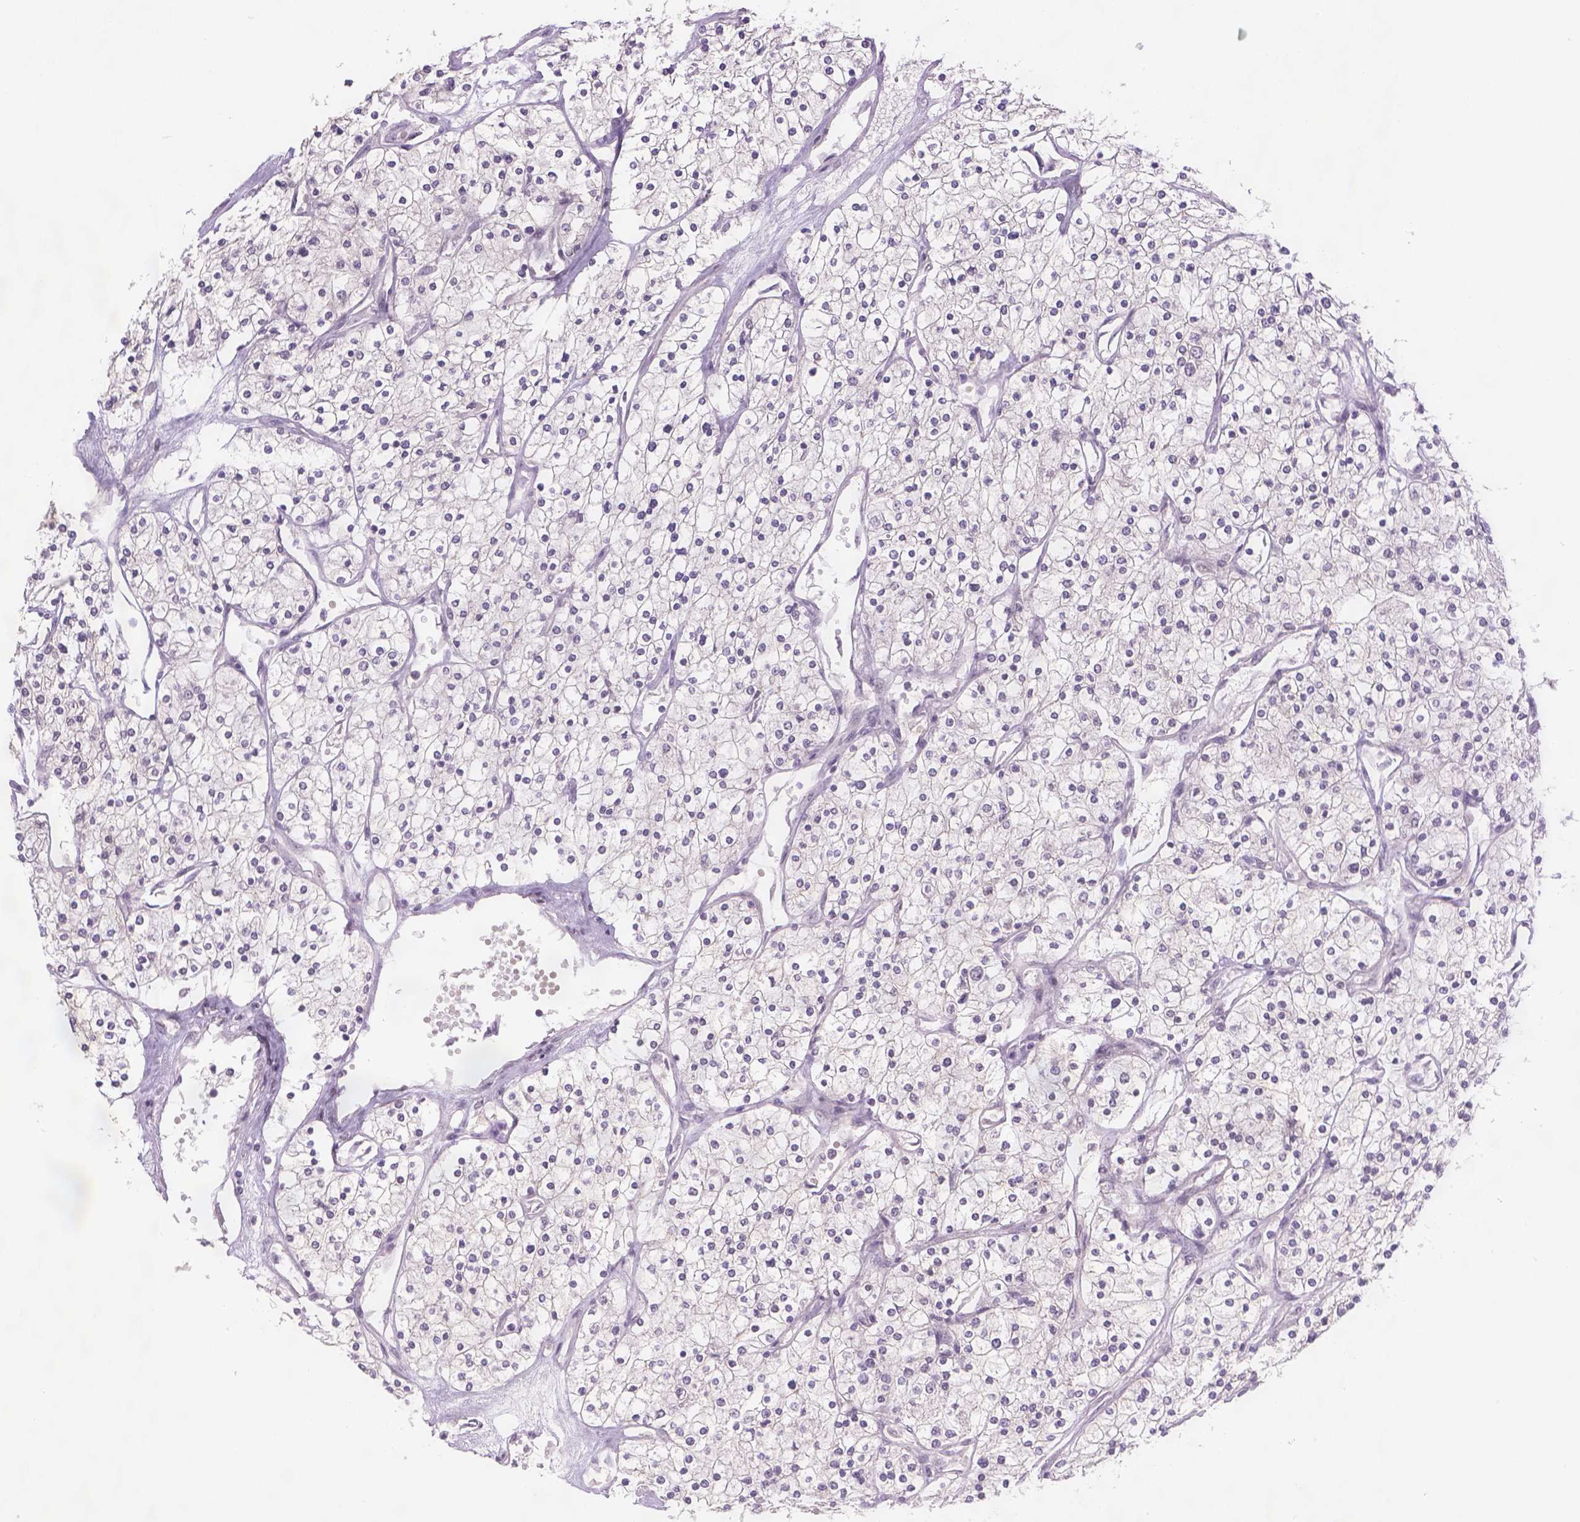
{"staining": {"intensity": "negative", "quantity": "none", "location": "none"}, "tissue": "renal cancer", "cell_type": "Tumor cells", "image_type": "cancer", "snomed": [{"axis": "morphology", "description": "Adenocarcinoma, NOS"}, {"axis": "topography", "description": "Kidney"}], "caption": "The immunohistochemistry (IHC) histopathology image has no significant positivity in tumor cells of renal cancer tissue.", "gene": "FANCE", "patient": {"sex": "male", "age": 80}}